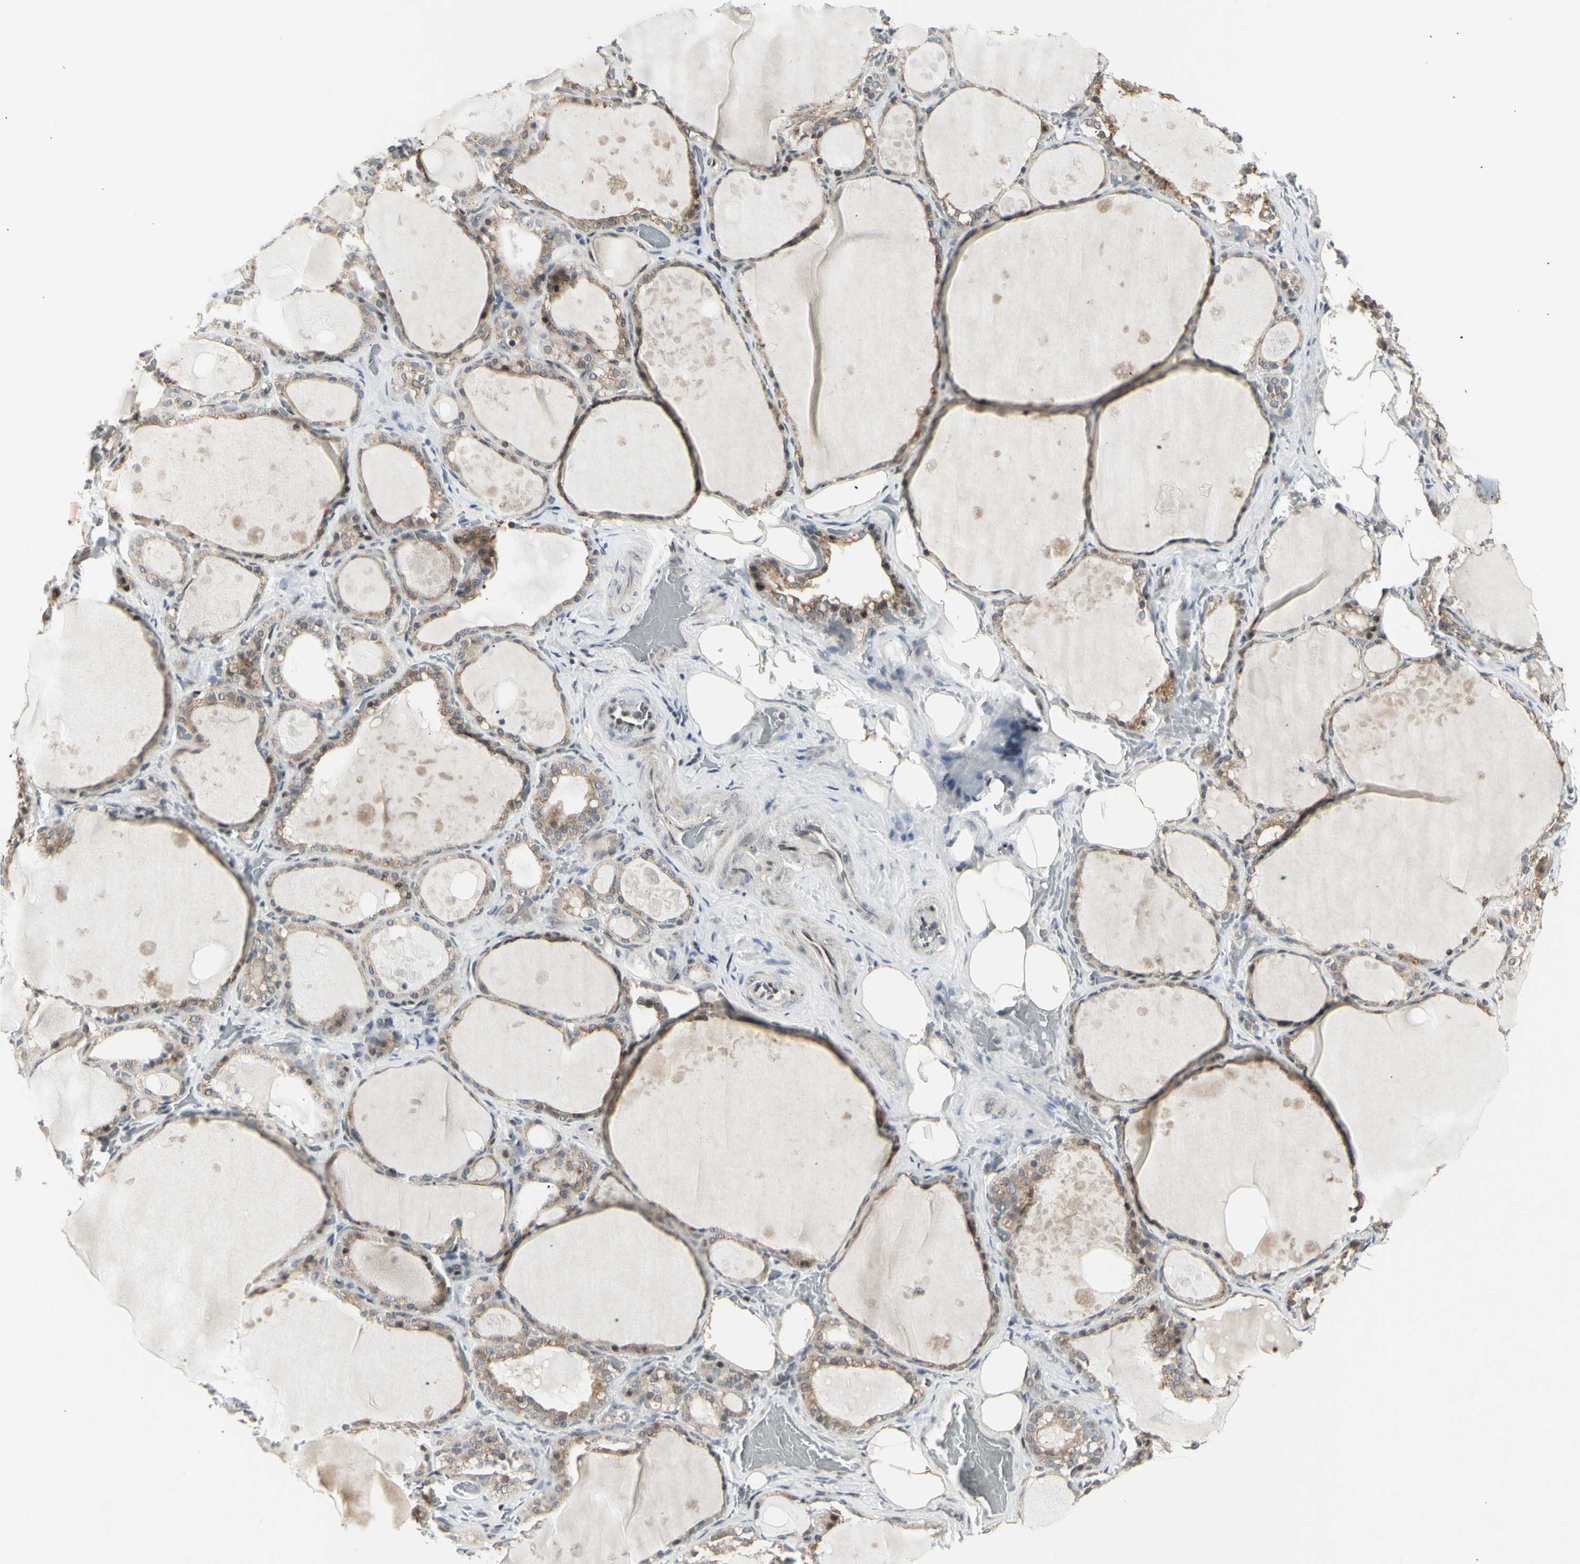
{"staining": {"intensity": "moderate", "quantity": ">75%", "location": "cytoplasmic/membranous,nuclear"}, "tissue": "thyroid gland", "cell_type": "Glandular cells", "image_type": "normal", "snomed": [{"axis": "morphology", "description": "Normal tissue, NOS"}, {"axis": "topography", "description": "Thyroid gland"}], "caption": "About >75% of glandular cells in benign human thyroid gland exhibit moderate cytoplasmic/membranous,nuclear protein positivity as visualized by brown immunohistochemical staining.", "gene": "DHRS7B", "patient": {"sex": "male", "age": 61}}